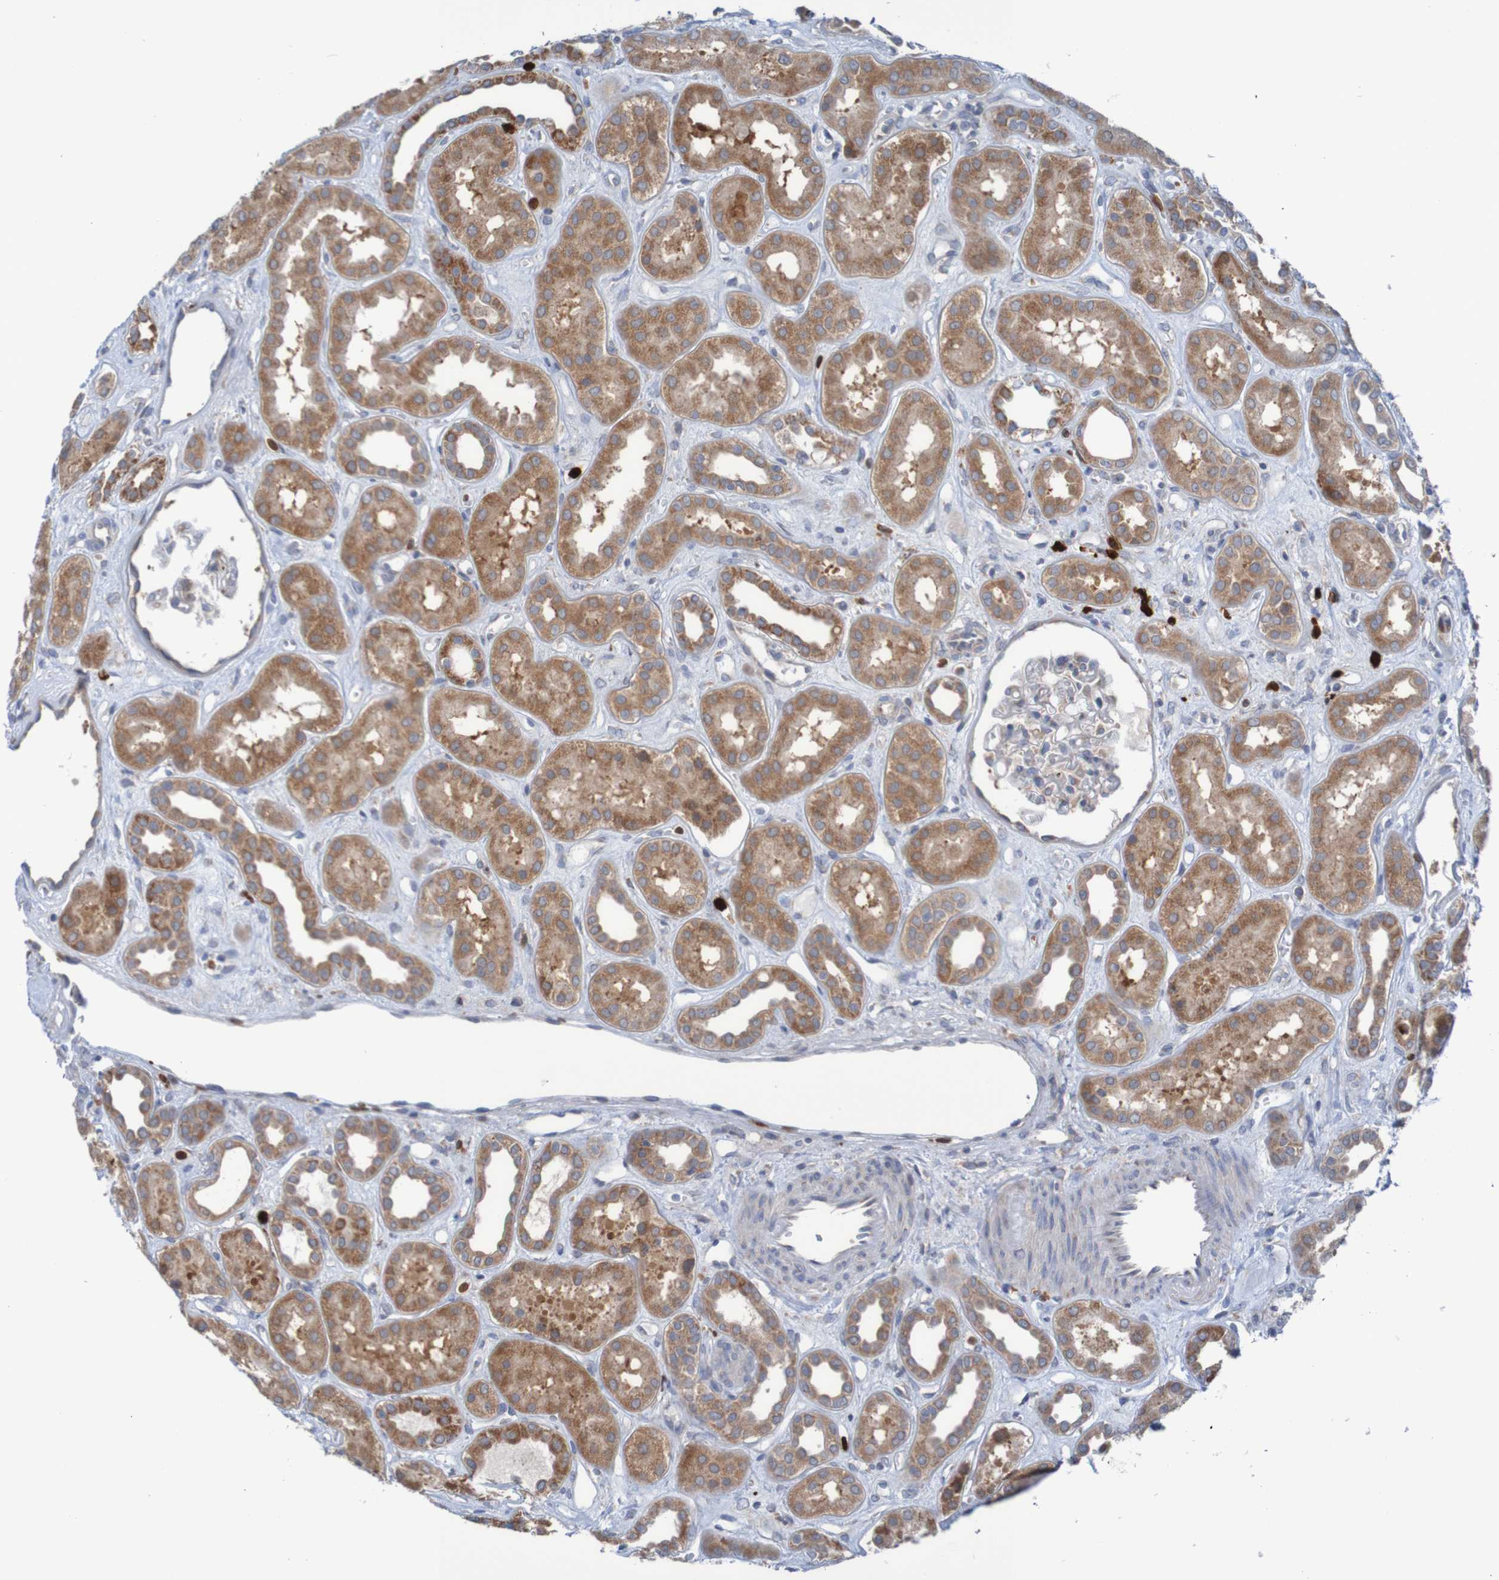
{"staining": {"intensity": "weak", "quantity": "25%-75%", "location": "cytoplasmic/membranous"}, "tissue": "kidney", "cell_type": "Cells in glomeruli", "image_type": "normal", "snomed": [{"axis": "morphology", "description": "Normal tissue, NOS"}, {"axis": "topography", "description": "Kidney"}], "caption": "Kidney stained with a brown dye displays weak cytoplasmic/membranous positive positivity in approximately 25%-75% of cells in glomeruli.", "gene": "PARP4", "patient": {"sex": "male", "age": 59}}